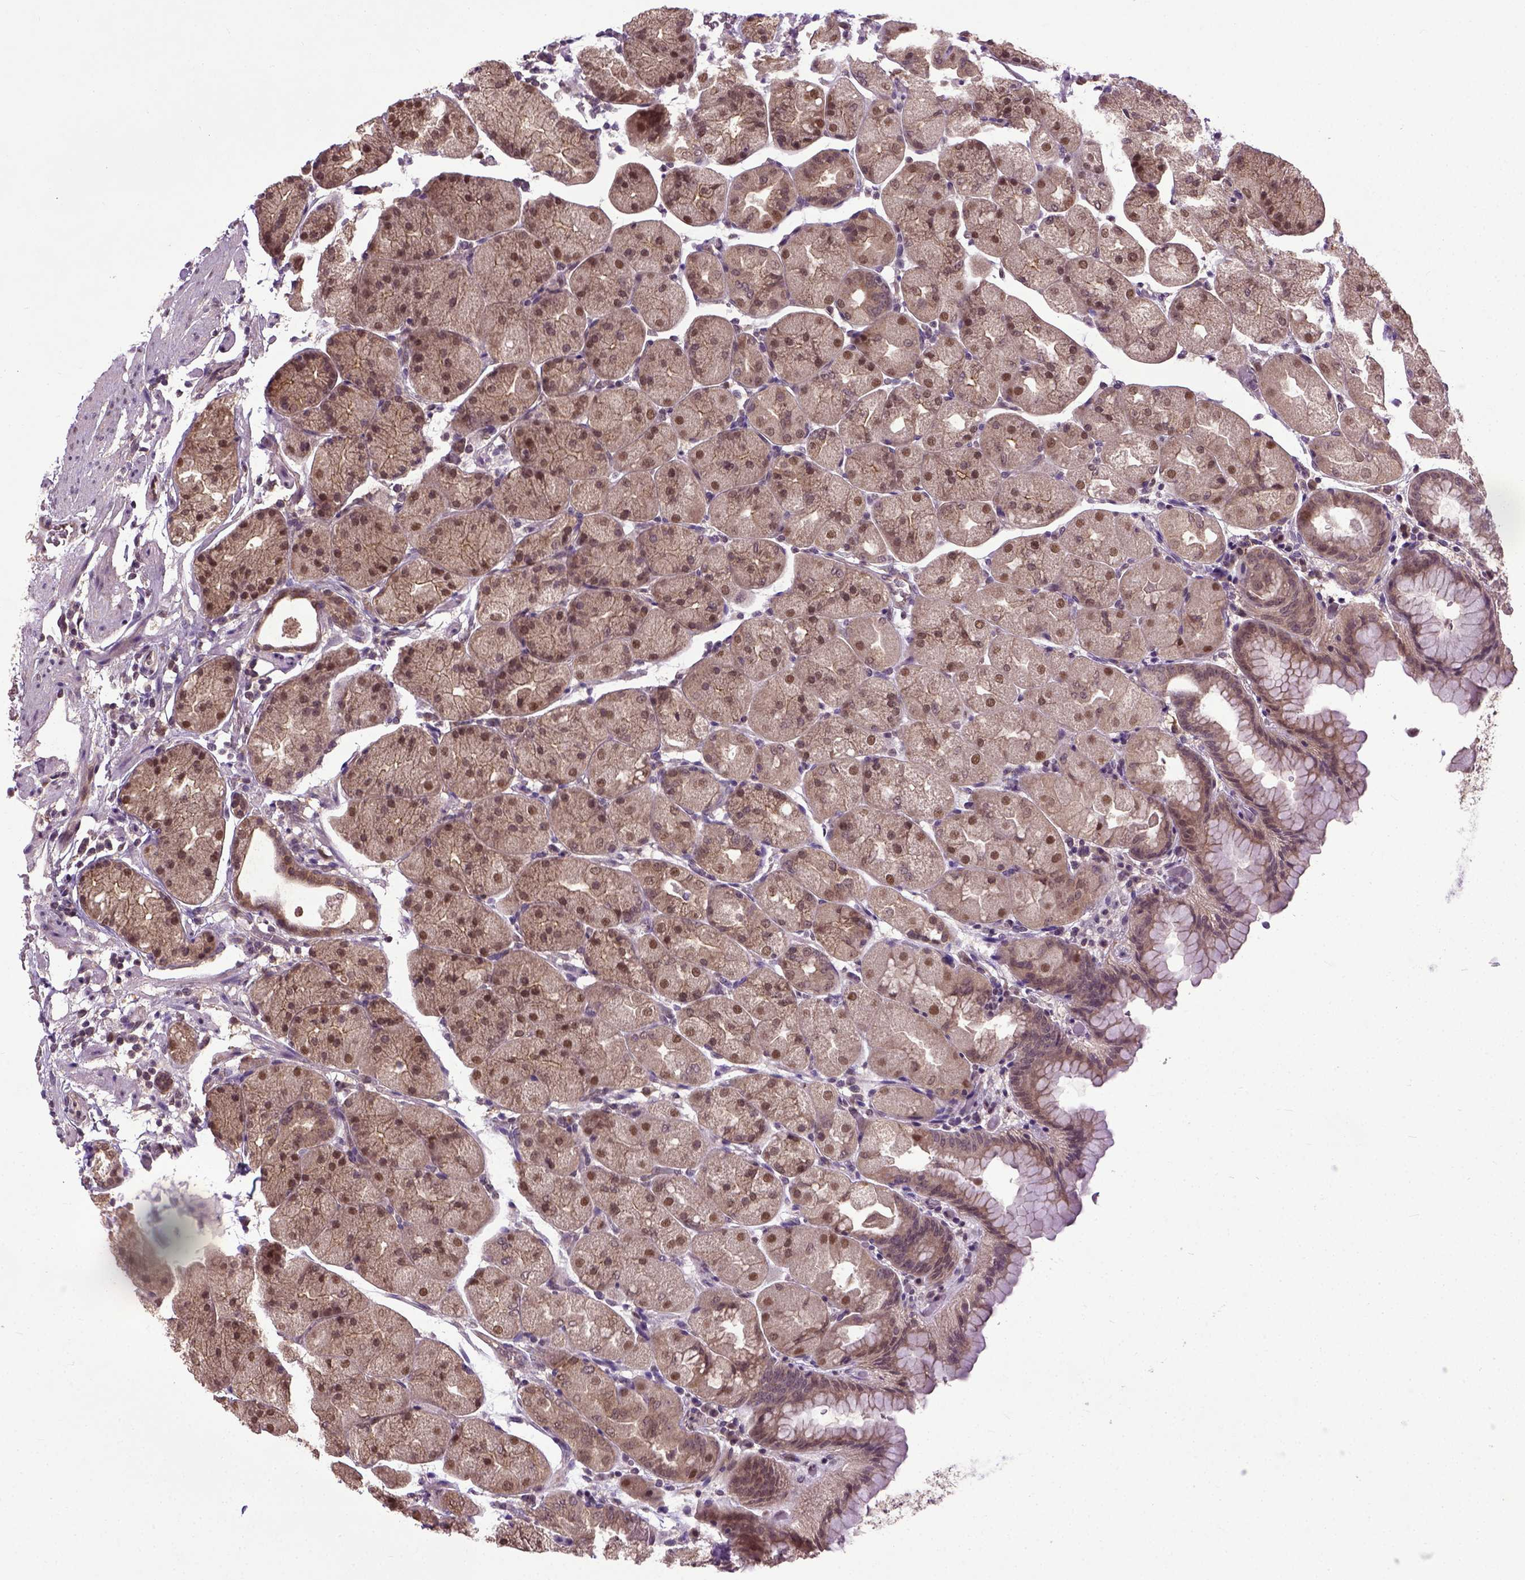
{"staining": {"intensity": "moderate", "quantity": ">75%", "location": "cytoplasmic/membranous,nuclear"}, "tissue": "stomach", "cell_type": "Glandular cells", "image_type": "normal", "snomed": [{"axis": "morphology", "description": "Normal tissue, NOS"}, {"axis": "topography", "description": "Stomach, upper"}, {"axis": "topography", "description": "Stomach"}, {"axis": "topography", "description": "Stomach, lower"}], "caption": "High-magnification brightfield microscopy of benign stomach stained with DAB (3,3'-diaminobenzidine) (brown) and counterstained with hematoxylin (blue). glandular cells exhibit moderate cytoplasmic/membranous,nuclear expression is identified in approximately>75% of cells.", "gene": "UBA3", "patient": {"sex": "male", "age": 62}}